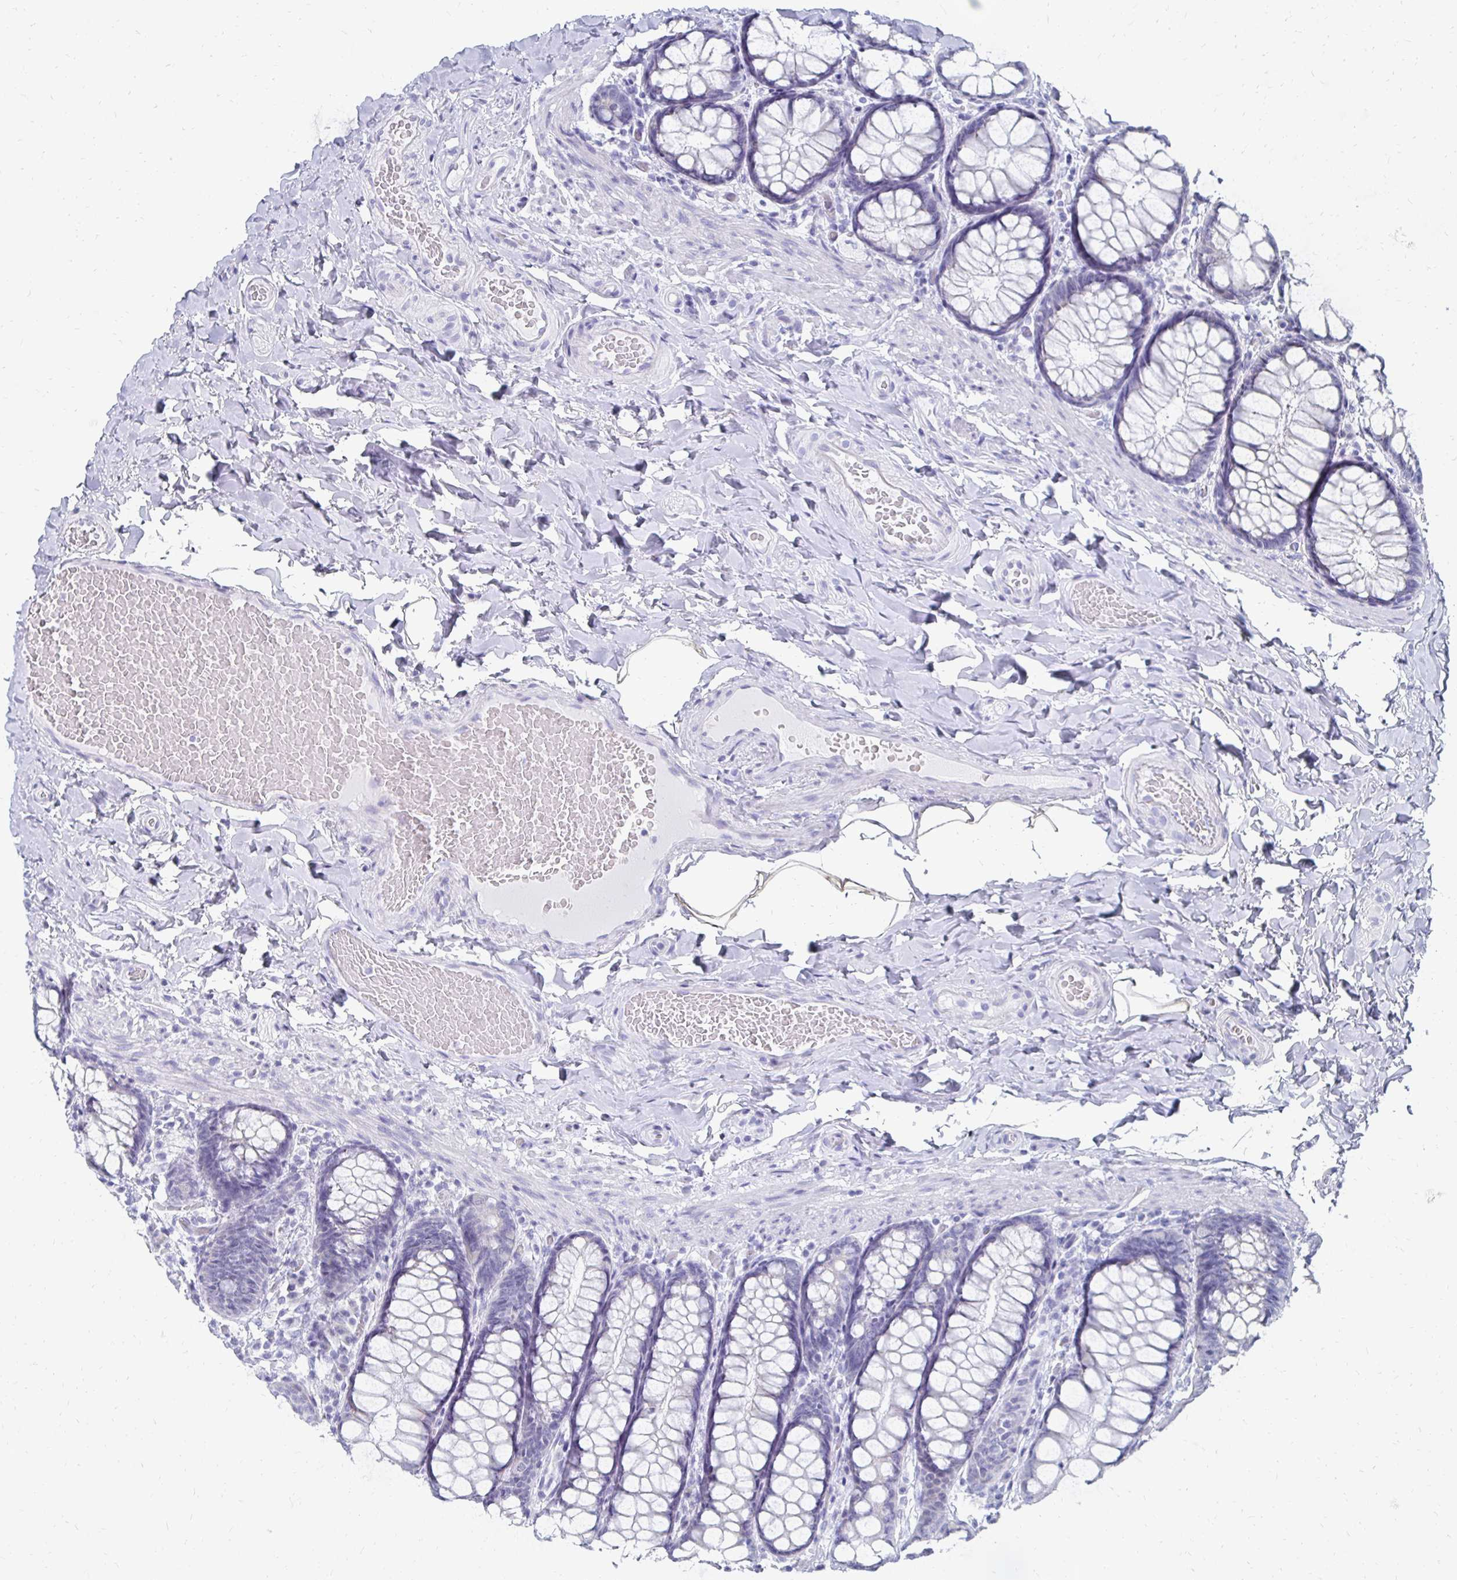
{"staining": {"intensity": "negative", "quantity": "none", "location": "none"}, "tissue": "colon", "cell_type": "Endothelial cells", "image_type": "normal", "snomed": [{"axis": "morphology", "description": "Normal tissue, NOS"}, {"axis": "topography", "description": "Colon"}], "caption": "IHC of benign colon exhibits no positivity in endothelial cells.", "gene": "SYCP3", "patient": {"sex": "male", "age": 47}}